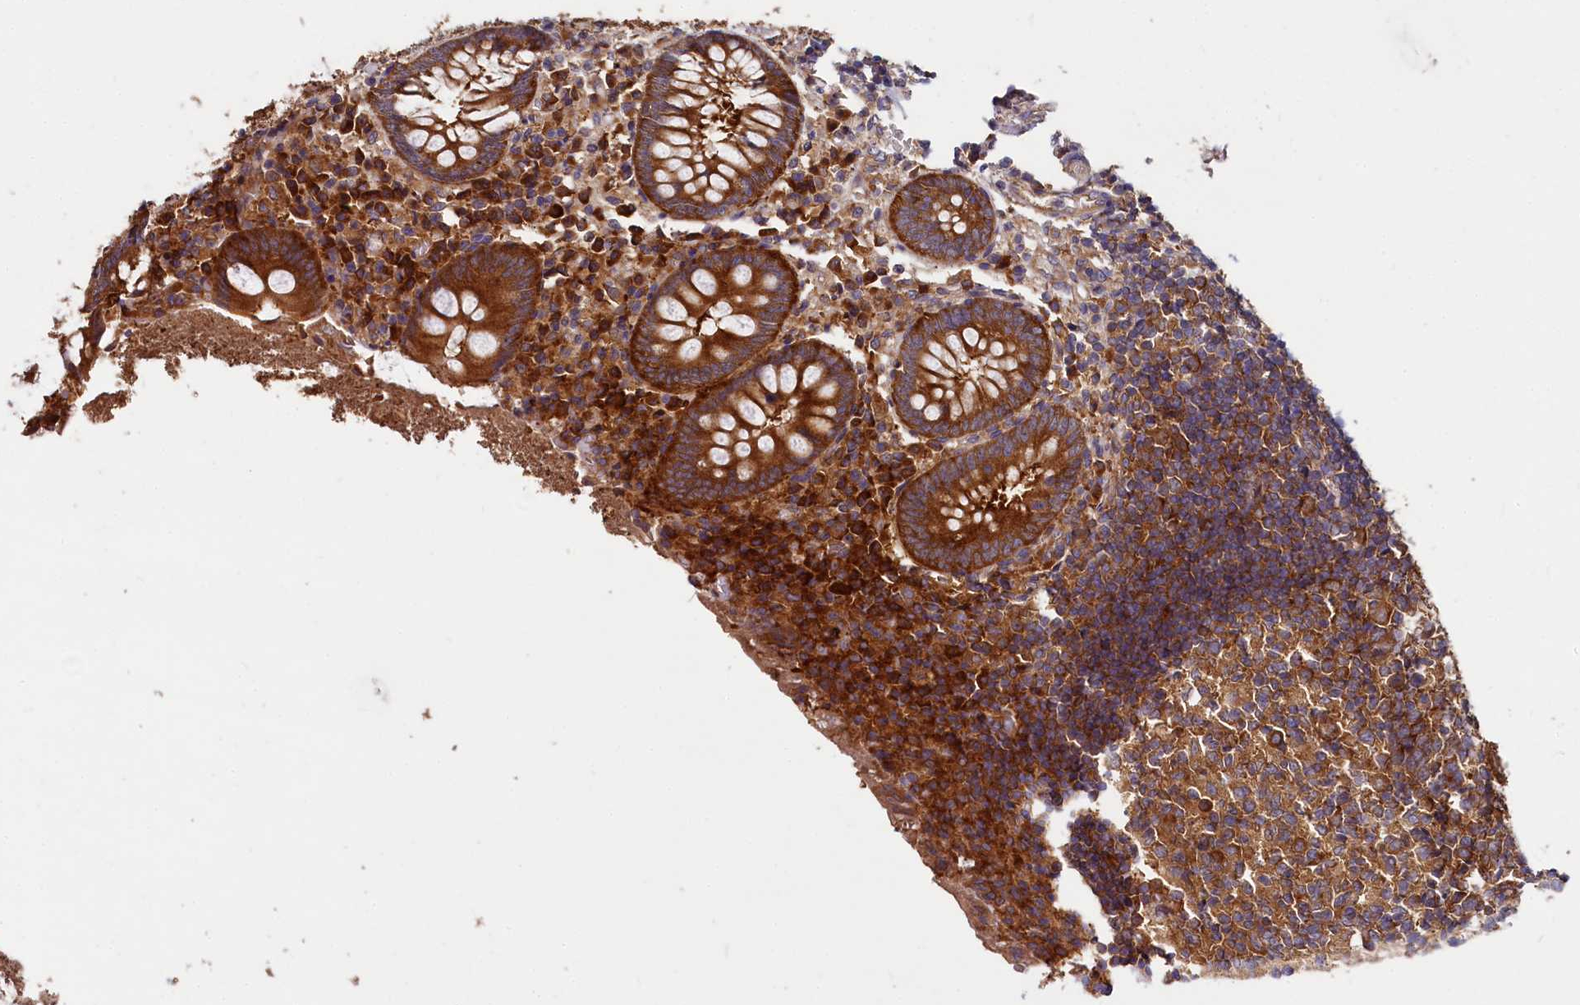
{"staining": {"intensity": "strong", "quantity": ">75%", "location": "cytoplasmic/membranous"}, "tissue": "appendix", "cell_type": "Glandular cells", "image_type": "normal", "snomed": [{"axis": "morphology", "description": "Normal tissue, NOS"}, {"axis": "topography", "description": "Appendix"}], "caption": "Brown immunohistochemical staining in normal appendix demonstrates strong cytoplasmic/membranous expression in about >75% of glandular cells. (Brightfield microscopy of DAB IHC at high magnification).", "gene": "EIF2B2", "patient": {"sex": "female", "age": 17}}